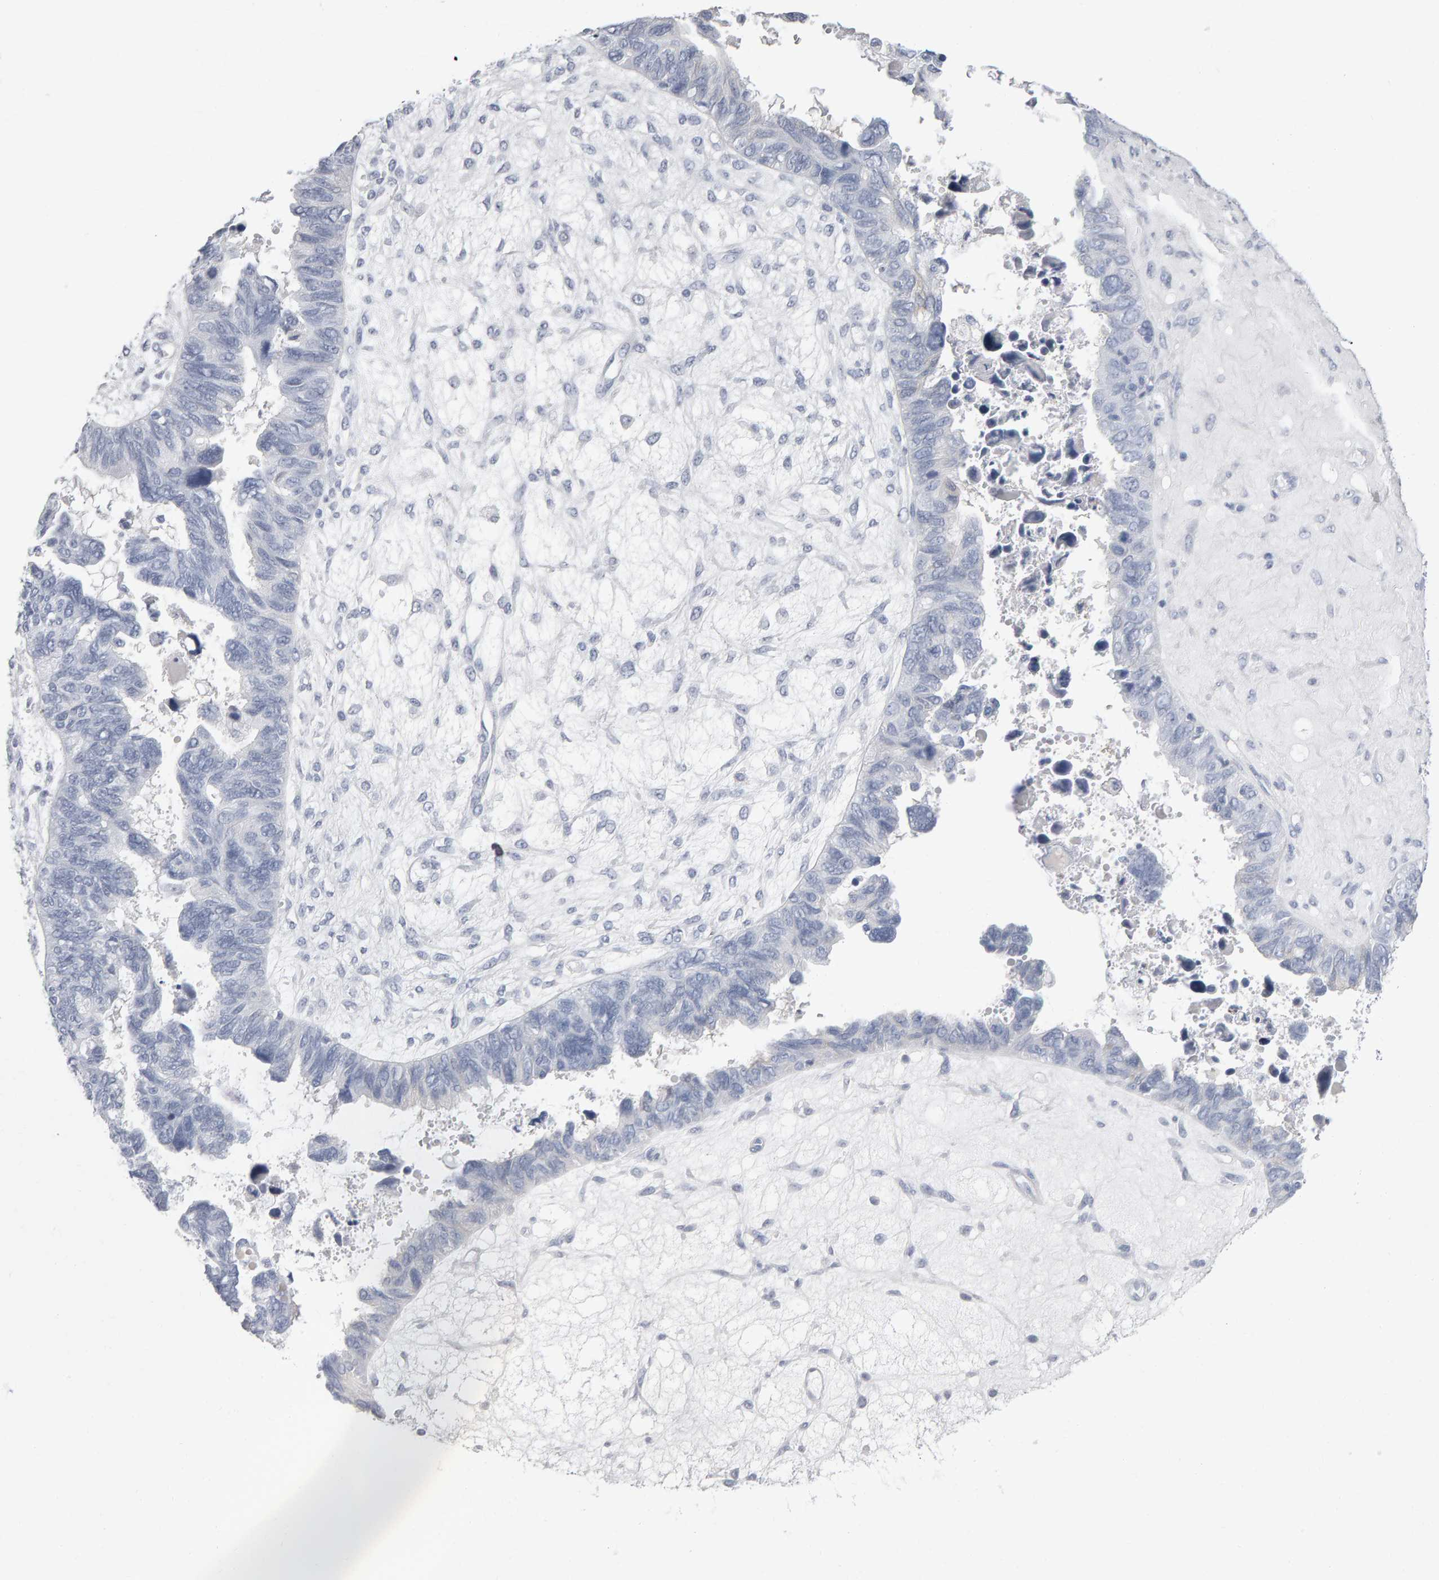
{"staining": {"intensity": "negative", "quantity": "none", "location": "none"}, "tissue": "ovarian cancer", "cell_type": "Tumor cells", "image_type": "cancer", "snomed": [{"axis": "morphology", "description": "Cystadenocarcinoma, serous, NOS"}, {"axis": "topography", "description": "Ovary"}], "caption": "IHC micrograph of neoplastic tissue: human serous cystadenocarcinoma (ovarian) stained with DAB (3,3'-diaminobenzidine) exhibits no significant protein staining in tumor cells.", "gene": "NCDN", "patient": {"sex": "female", "age": 79}}